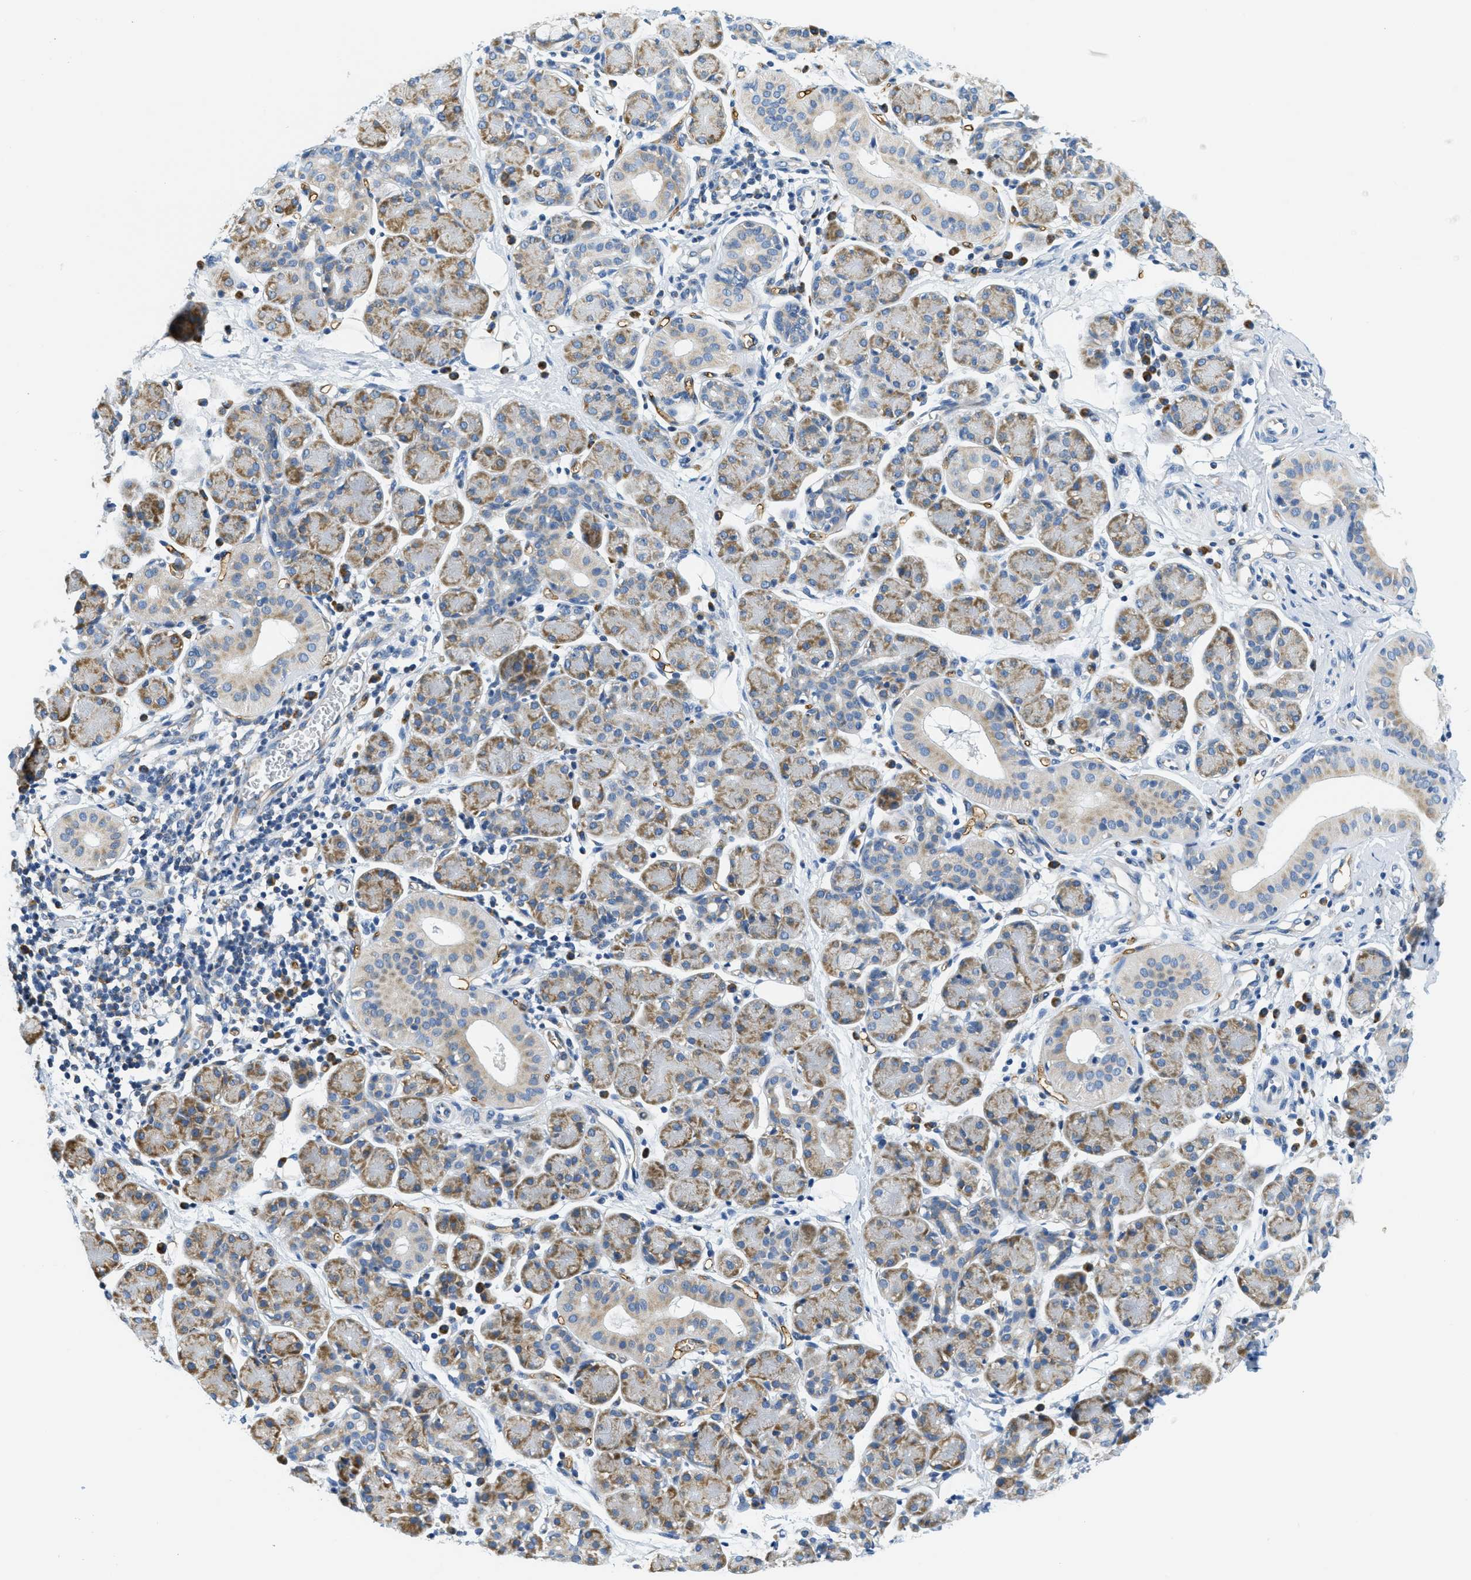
{"staining": {"intensity": "moderate", "quantity": "25%-75%", "location": "cytoplasmic/membranous"}, "tissue": "salivary gland", "cell_type": "Glandular cells", "image_type": "normal", "snomed": [{"axis": "morphology", "description": "Normal tissue, NOS"}, {"axis": "morphology", "description": "Inflammation, NOS"}, {"axis": "topography", "description": "Lymph node"}, {"axis": "topography", "description": "Salivary gland"}], "caption": "This micrograph demonstrates immunohistochemistry staining of unremarkable human salivary gland, with medium moderate cytoplasmic/membranous expression in approximately 25%-75% of glandular cells.", "gene": "CA4", "patient": {"sex": "male", "age": 3}}